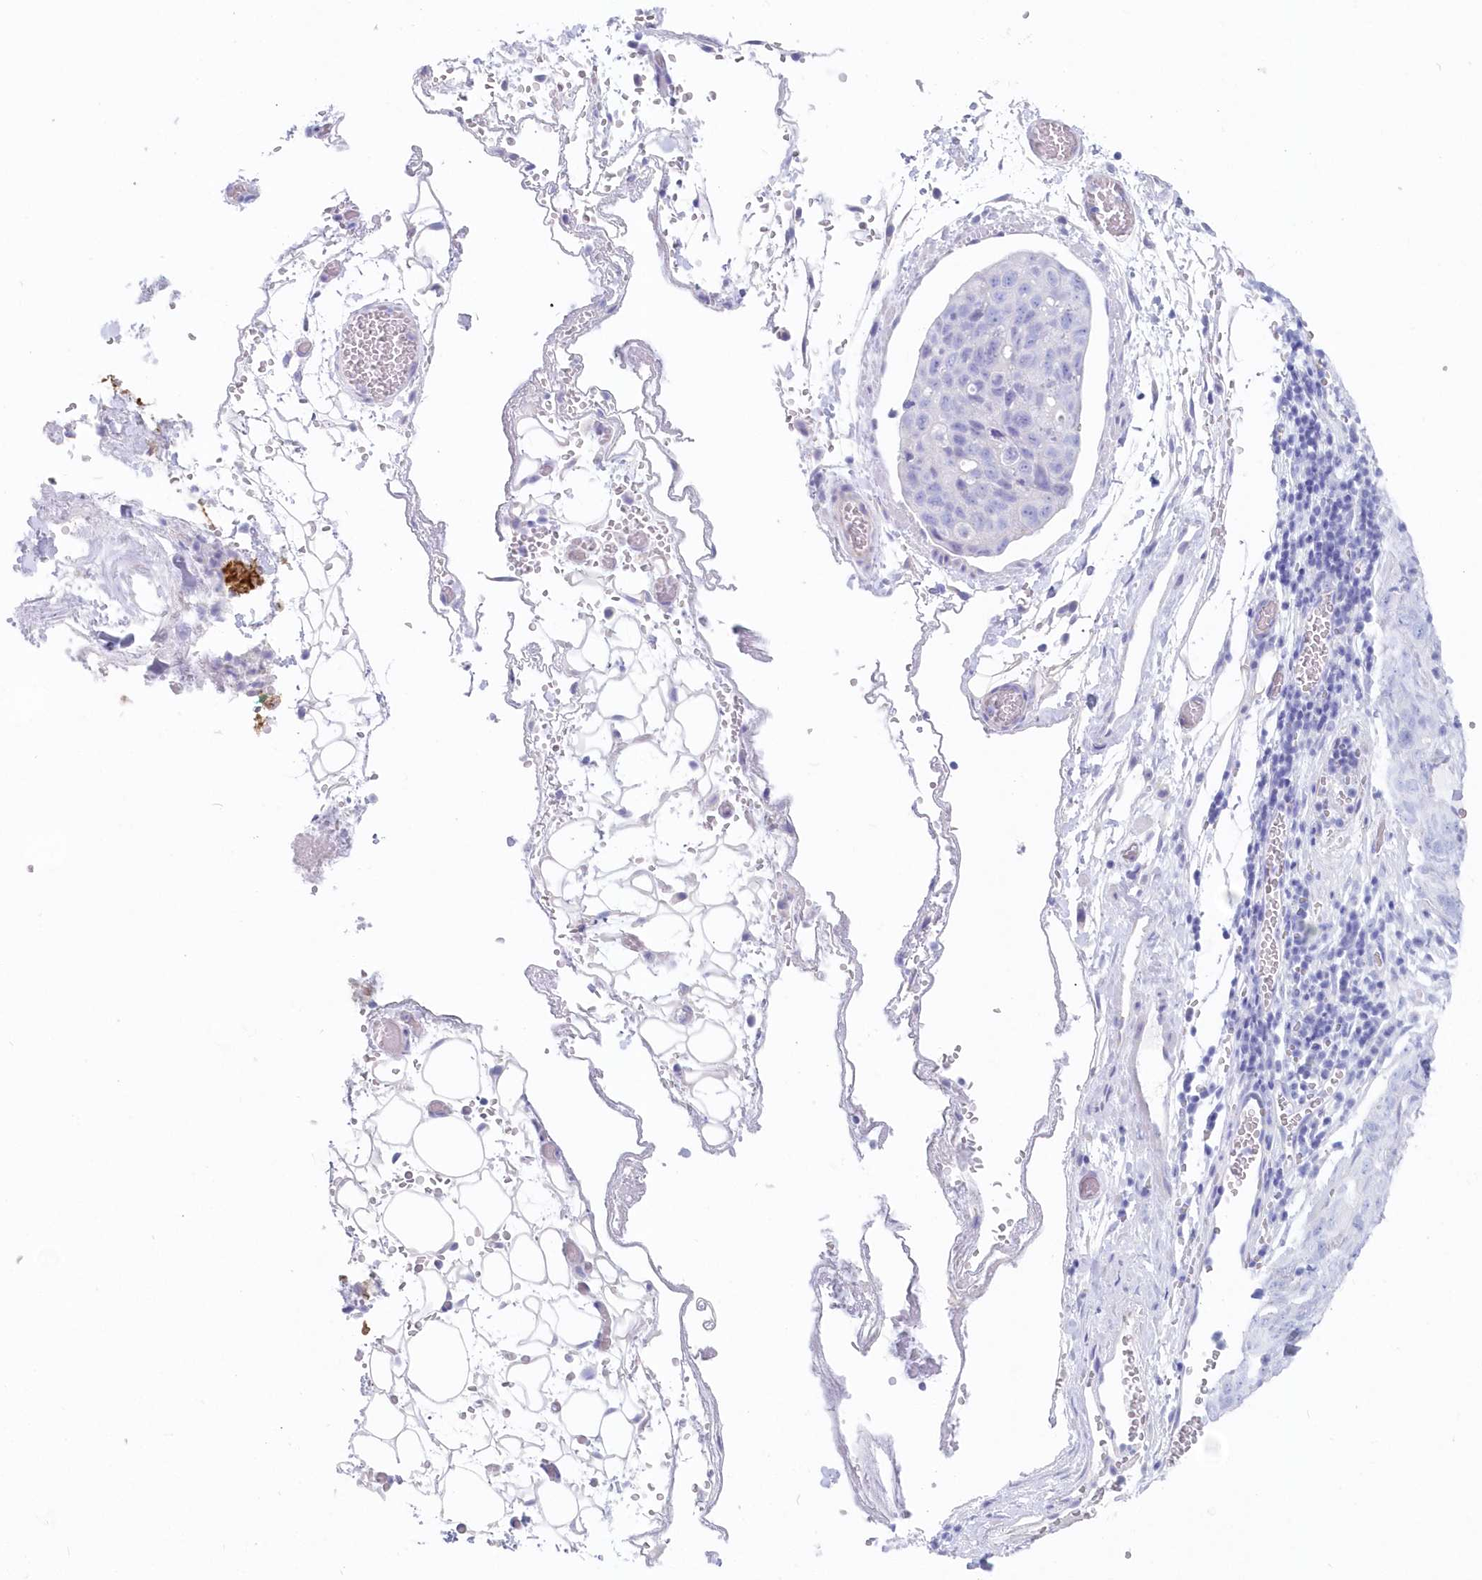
{"staining": {"intensity": "negative", "quantity": "none", "location": "none"}, "tissue": "stomach cancer", "cell_type": "Tumor cells", "image_type": "cancer", "snomed": [{"axis": "morphology", "description": "Normal tissue, NOS"}, {"axis": "morphology", "description": "Adenocarcinoma, NOS"}, {"axis": "topography", "description": "Lymph node"}, {"axis": "topography", "description": "Stomach"}], "caption": "Stomach cancer (adenocarcinoma) stained for a protein using IHC shows no expression tumor cells.", "gene": "CSNK1G2", "patient": {"sex": "male", "age": 48}}